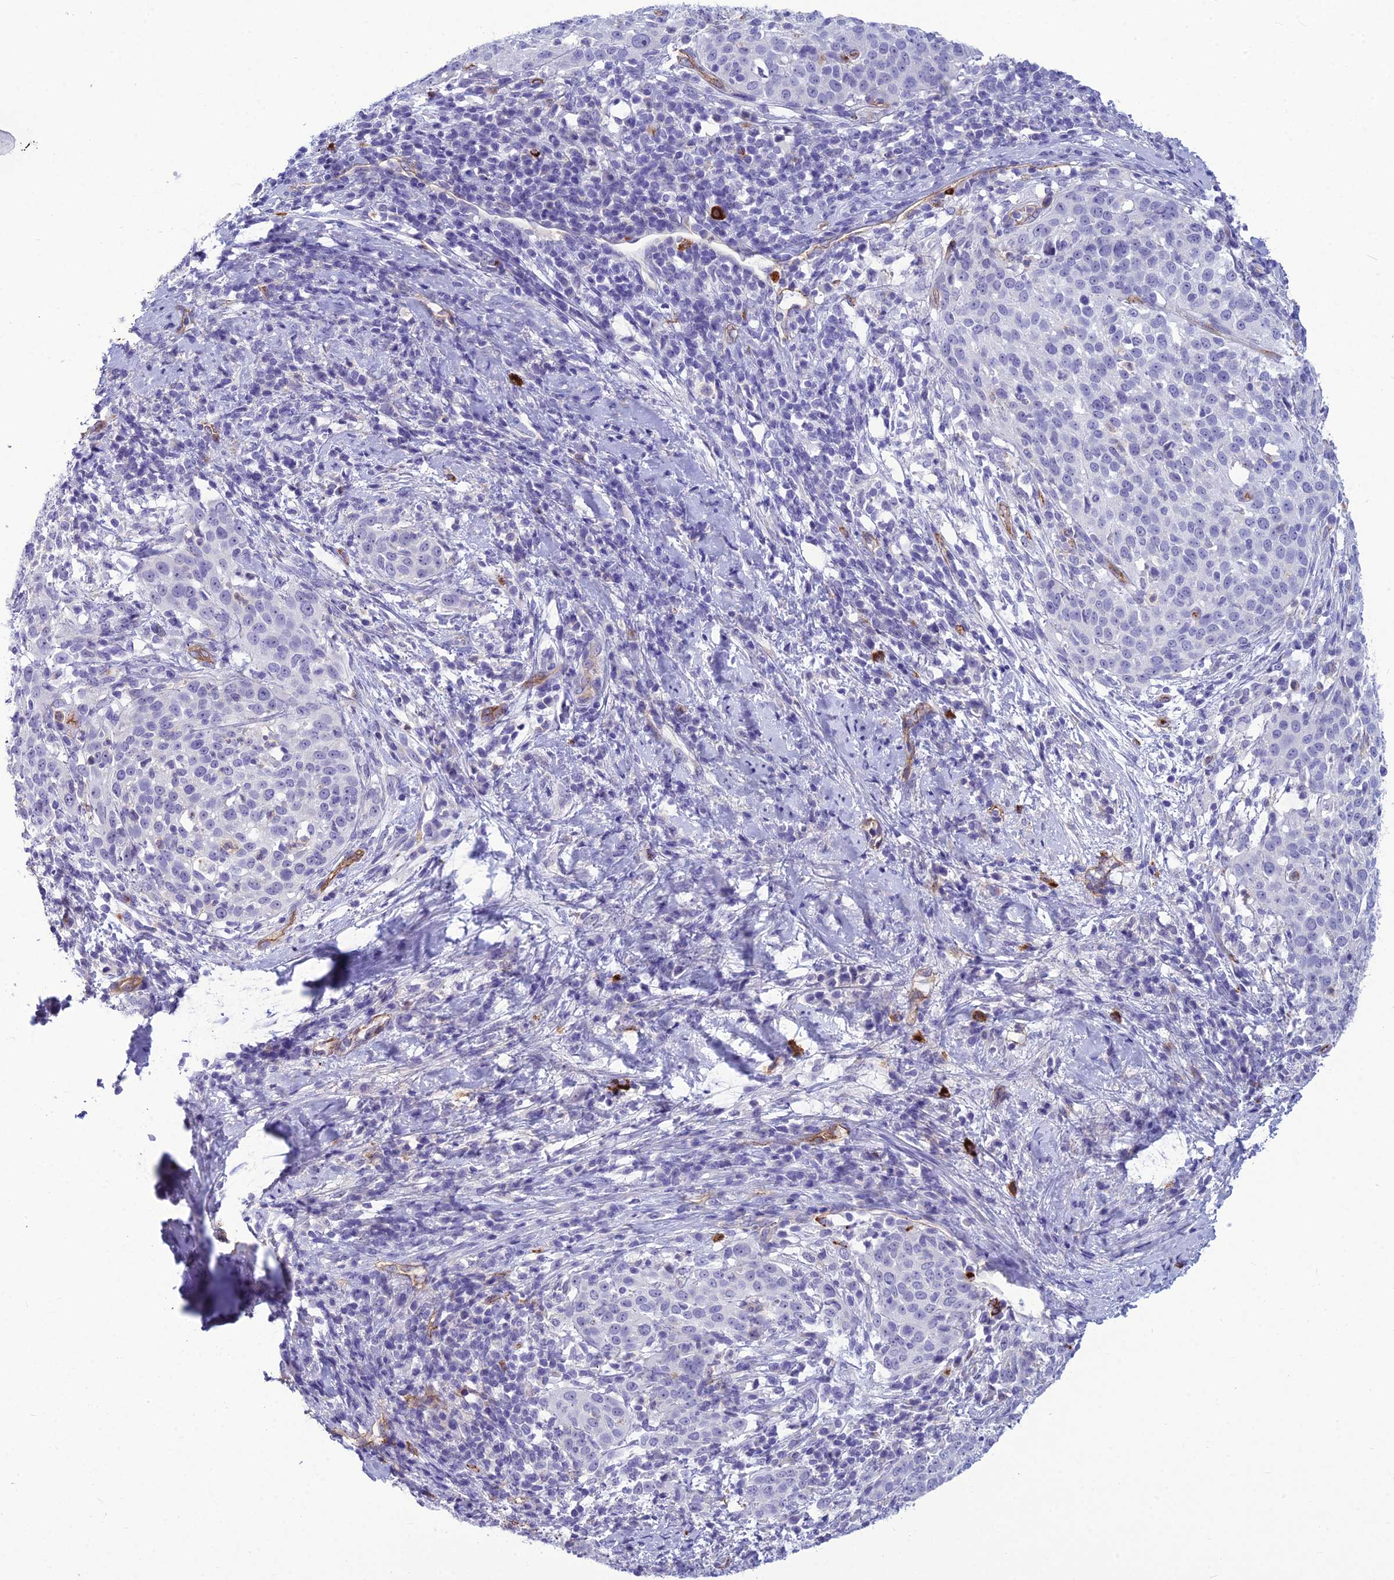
{"staining": {"intensity": "negative", "quantity": "none", "location": "none"}, "tissue": "cervical cancer", "cell_type": "Tumor cells", "image_type": "cancer", "snomed": [{"axis": "morphology", "description": "Squamous cell carcinoma, NOS"}, {"axis": "topography", "description": "Cervix"}], "caption": "Immunohistochemical staining of human cervical cancer shows no significant positivity in tumor cells.", "gene": "BBS7", "patient": {"sex": "female", "age": 57}}